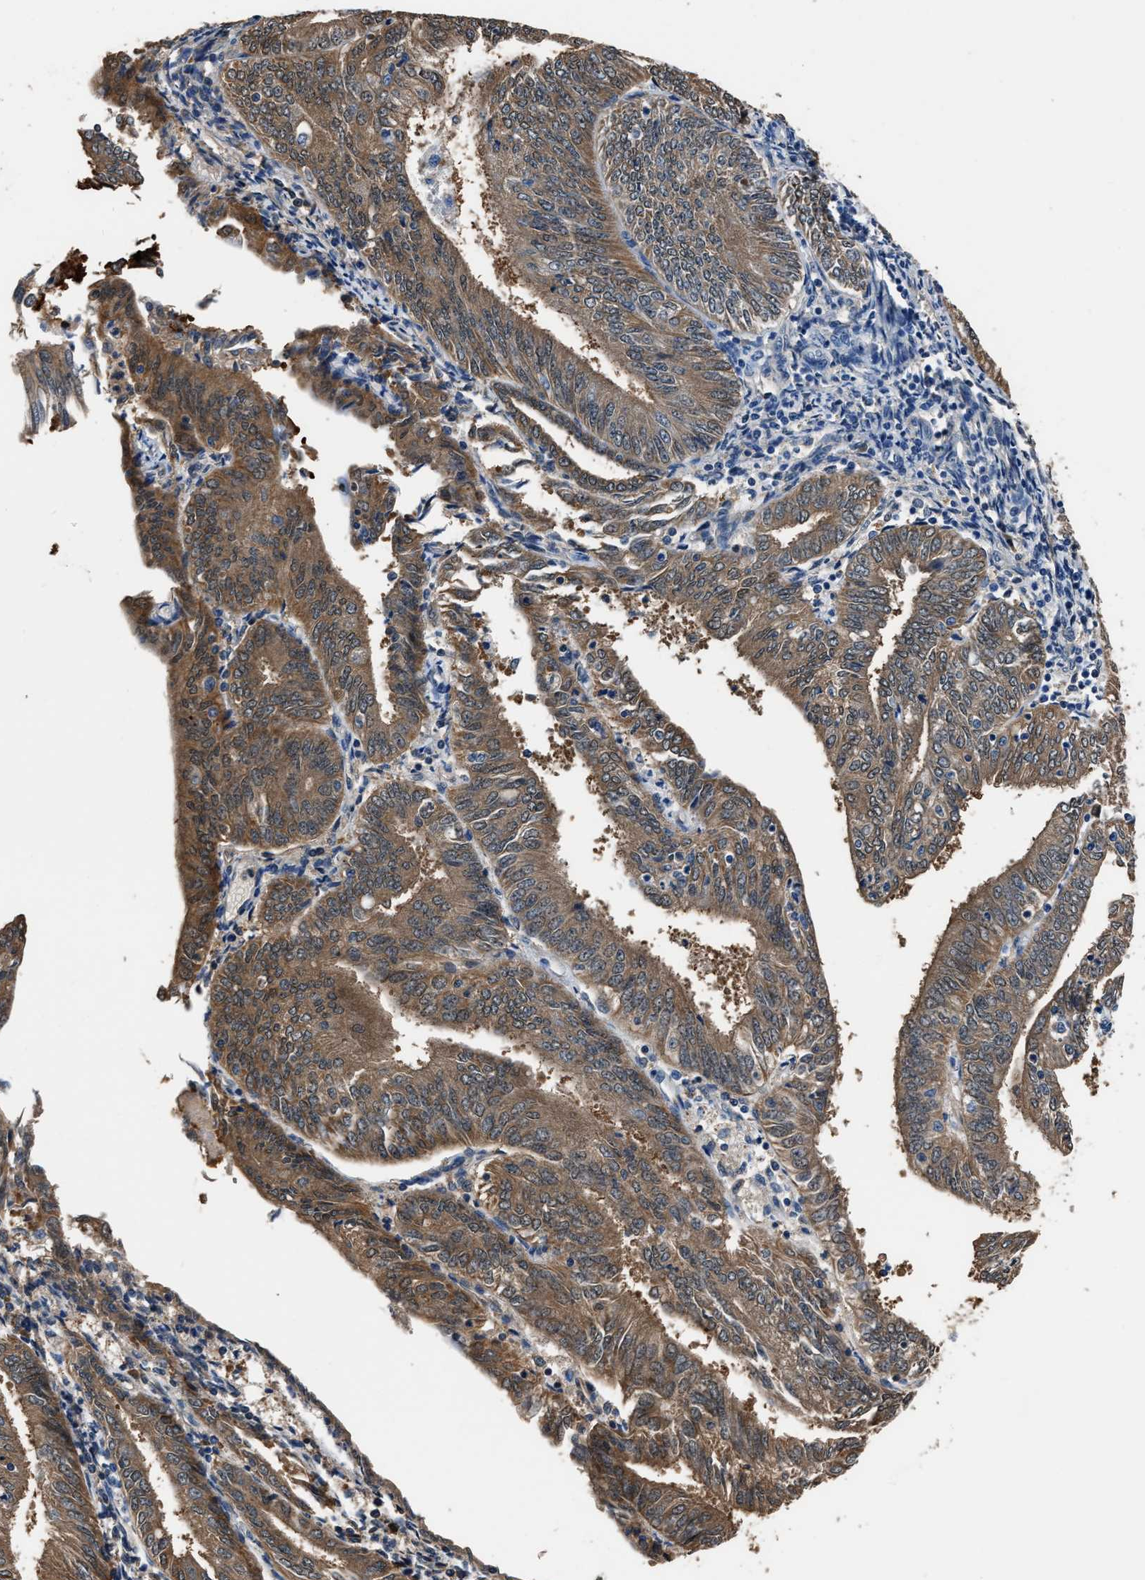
{"staining": {"intensity": "moderate", "quantity": ">75%", "location": "cytoplasmic/membranous"}, "tissue": "endometrial cancer", "cell_type": "Tumor cells", "image_type": "cancer", "snomed": [{"axis": "morphology", "description": "Adenocarcinoma, NOS"}, {"axis": "topography", "description": "Endometrium"}], "caption": "DAB (3,3'-diaminobenzidine) immunohistochemical staining of endometrial adenocarcinoma shows moderate cytoplasmic/membranous protein staining in about >75% of tumor cells.", "gene": "GSTP1", "patient": {"sex": "female", "age": 58}}